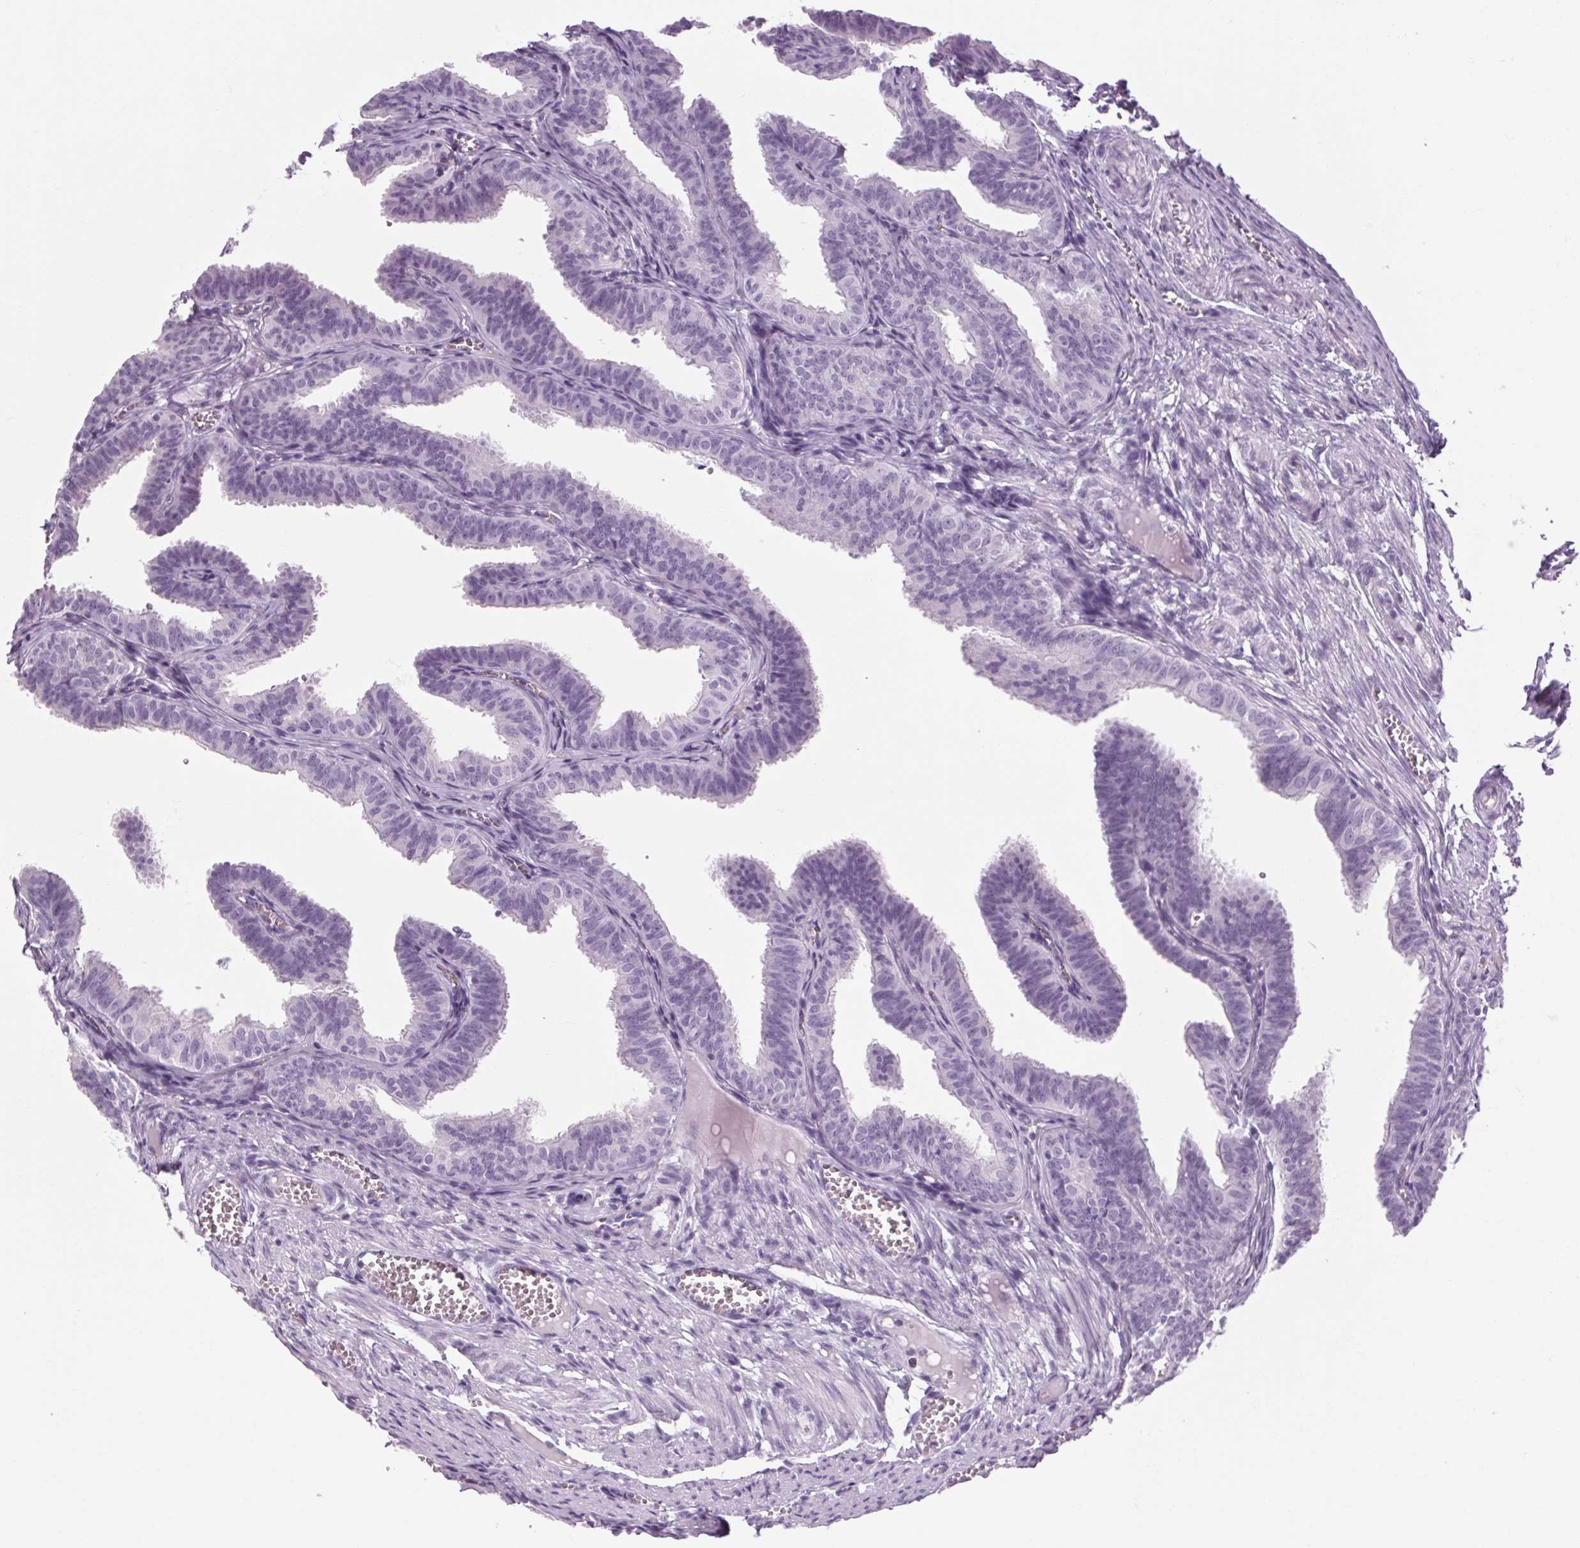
{"staining": {"intensity": "negative", "quantity": "none", "location": "none"}, "tissue": "fallopian tube", "cell_type": "Glandular cells", "image_type": "normal", "snomed": [{"axis": "morphology", "description": "Normal tissue, NOS"}, {"axis": "topography", "description": "Fallopian tube"}], "caption": "This is a histopathology image of immunohistochemistry (IHC) staining of normal fallopian tube, which shows no expression in glandular cells.", "gene": "POMC", "patient": {"sex": "female", "age": 25}}